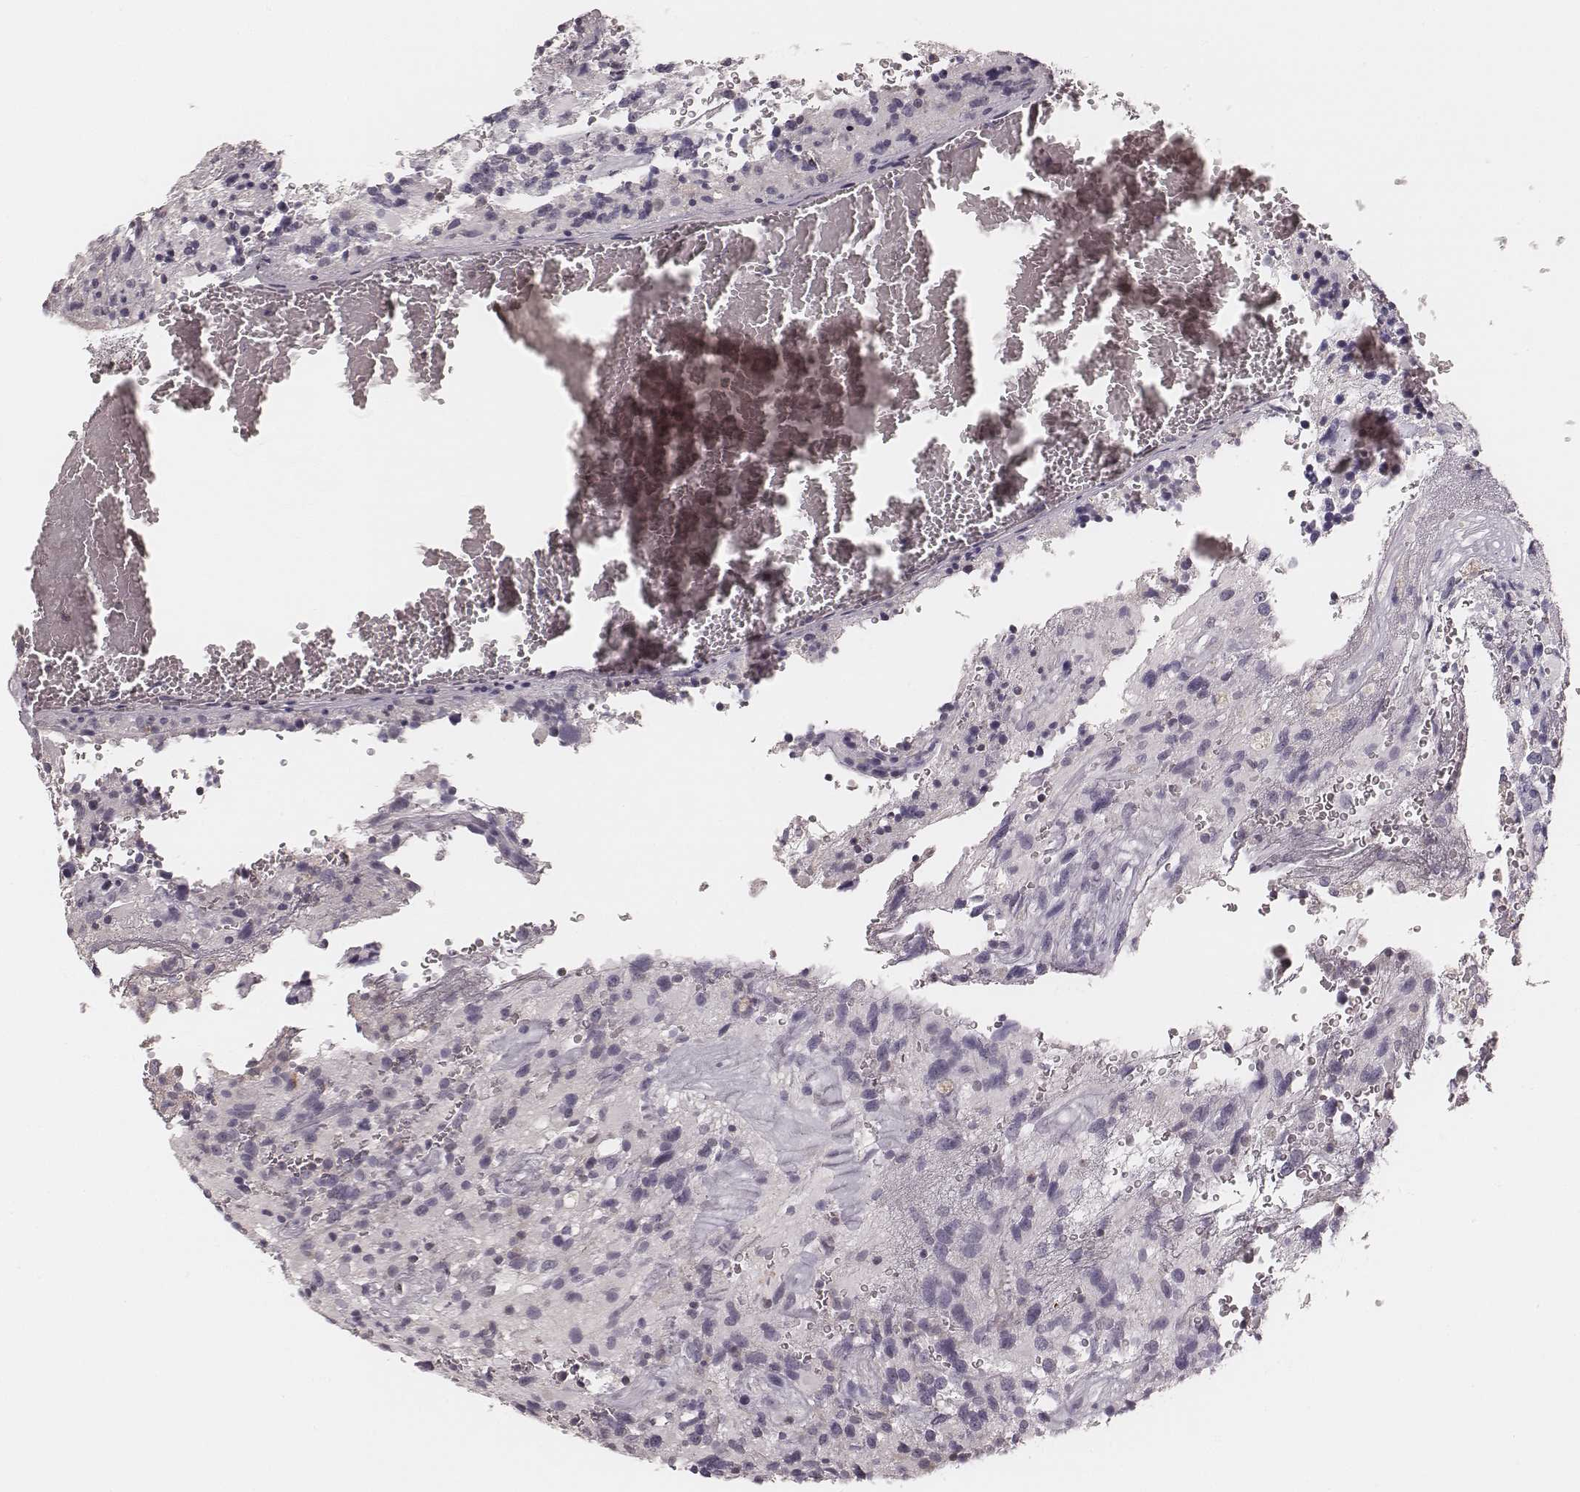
{"staining": {"intensity": "negative", "quantity": "none", "location": "none"}, "tissue": "glioma", "cell_type": "Tumor cells", "image_type": "cancer", "snomed": [{"axis": "morphology", "description": "Glioma, malignant, High grade"}, {"axis": "topography", "description": "Brain"}], "caption": "Immunohistochemical staining of high-grade glioma (malignant) shows no significant positivity in tumor cells.", "gene": "MSX1", "patient": {"sex": "female", "age": 40}}